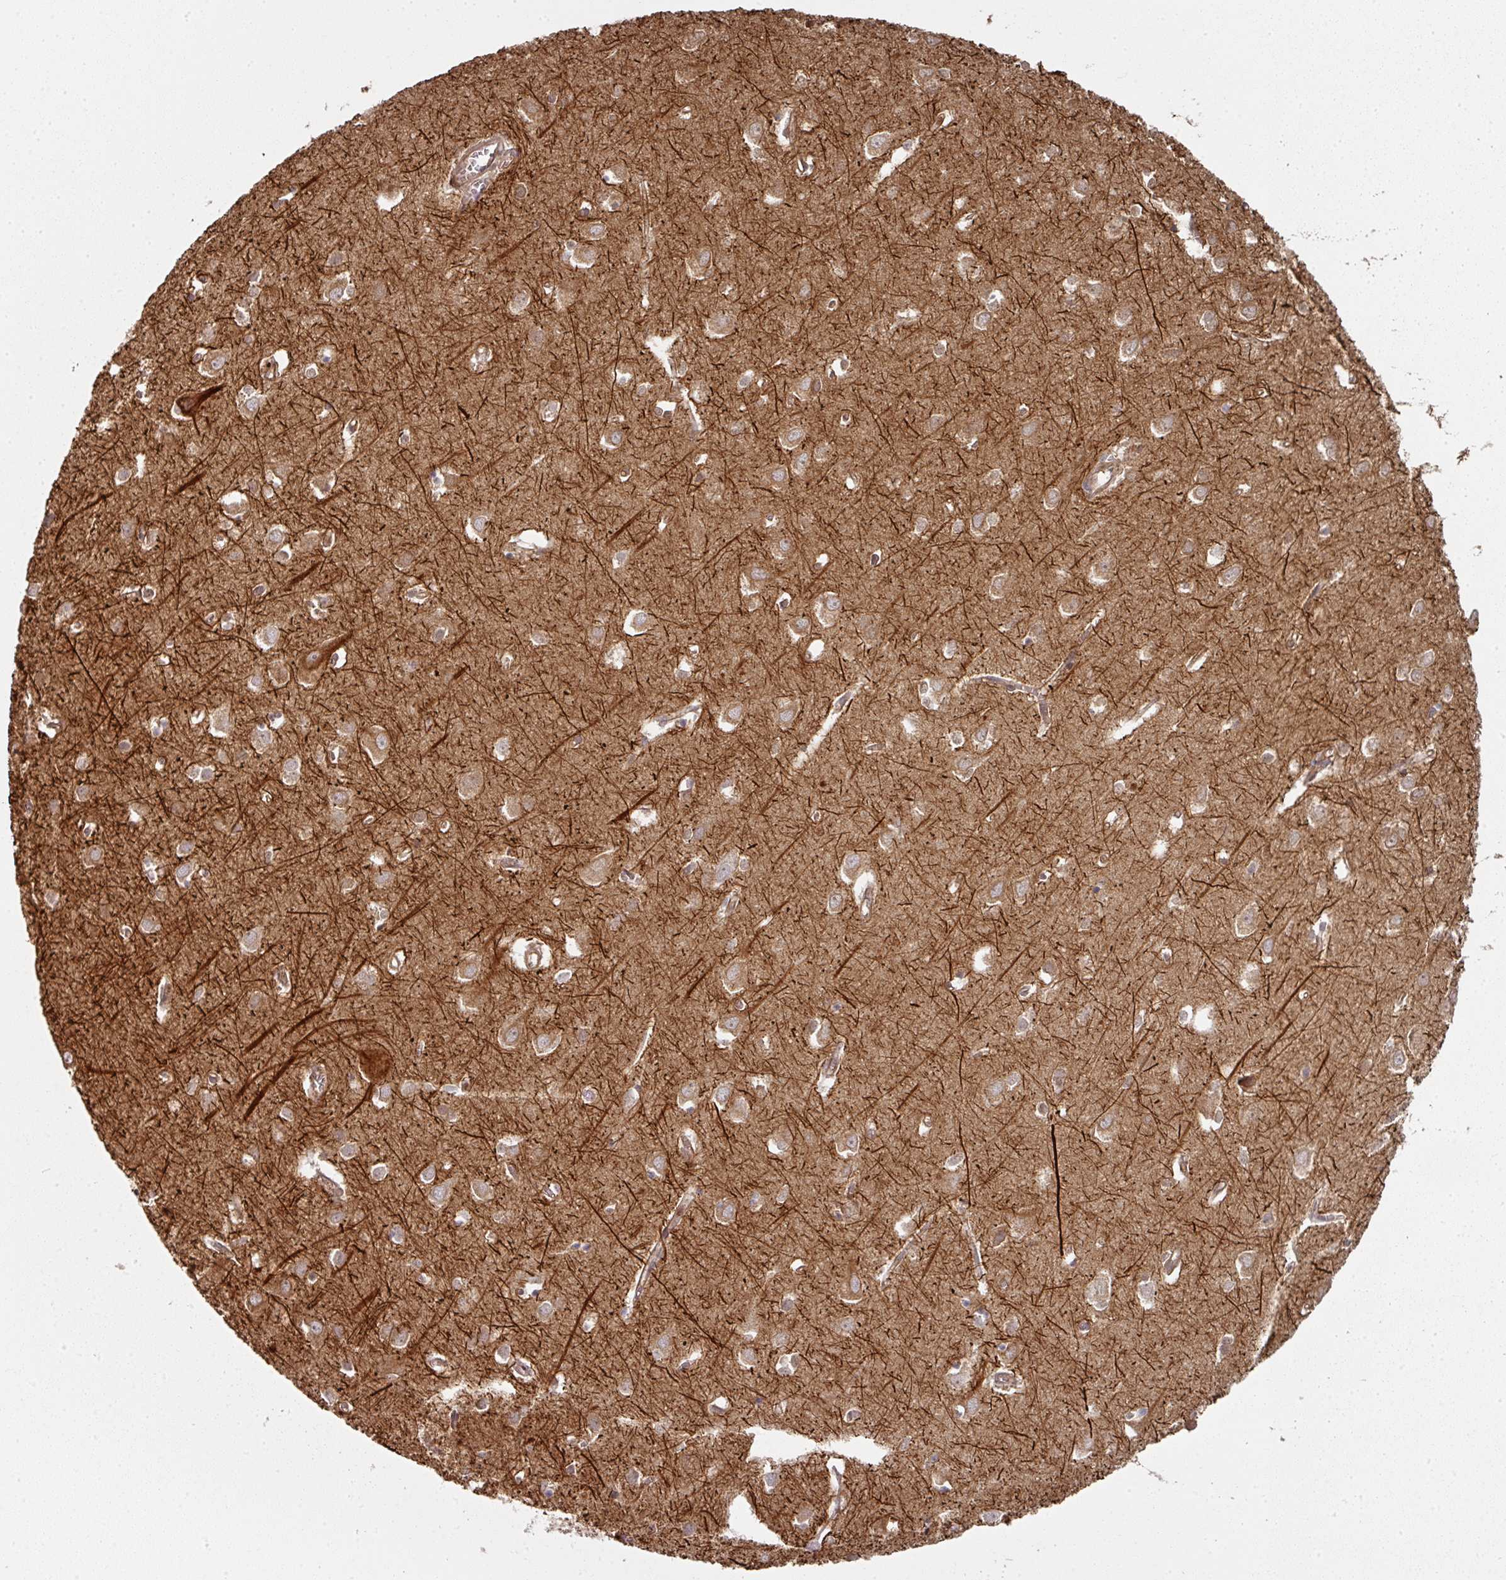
{"staining": {"intensity": "moderate", "quantity": ">75%", "location": "cytoplasmic/membranous"}, "tissue": "cerebral cortex", "cell_type": "Endothelial cells", "image_type": "normal", "snomed": [{"axis": "morphology", "description": "Normal tissue, NOS"}, {"axis": "topography", "description": "Cerebral cortex"}], "caption": "Brown immunohistochemical staining in benign human cerebral cortex displays moderate cytoplasmic/membranous expression in approximately >75% of endothelial cells.", "gene": "EIF4EBP2", "patient": {"sex": "male", "age": 70}}